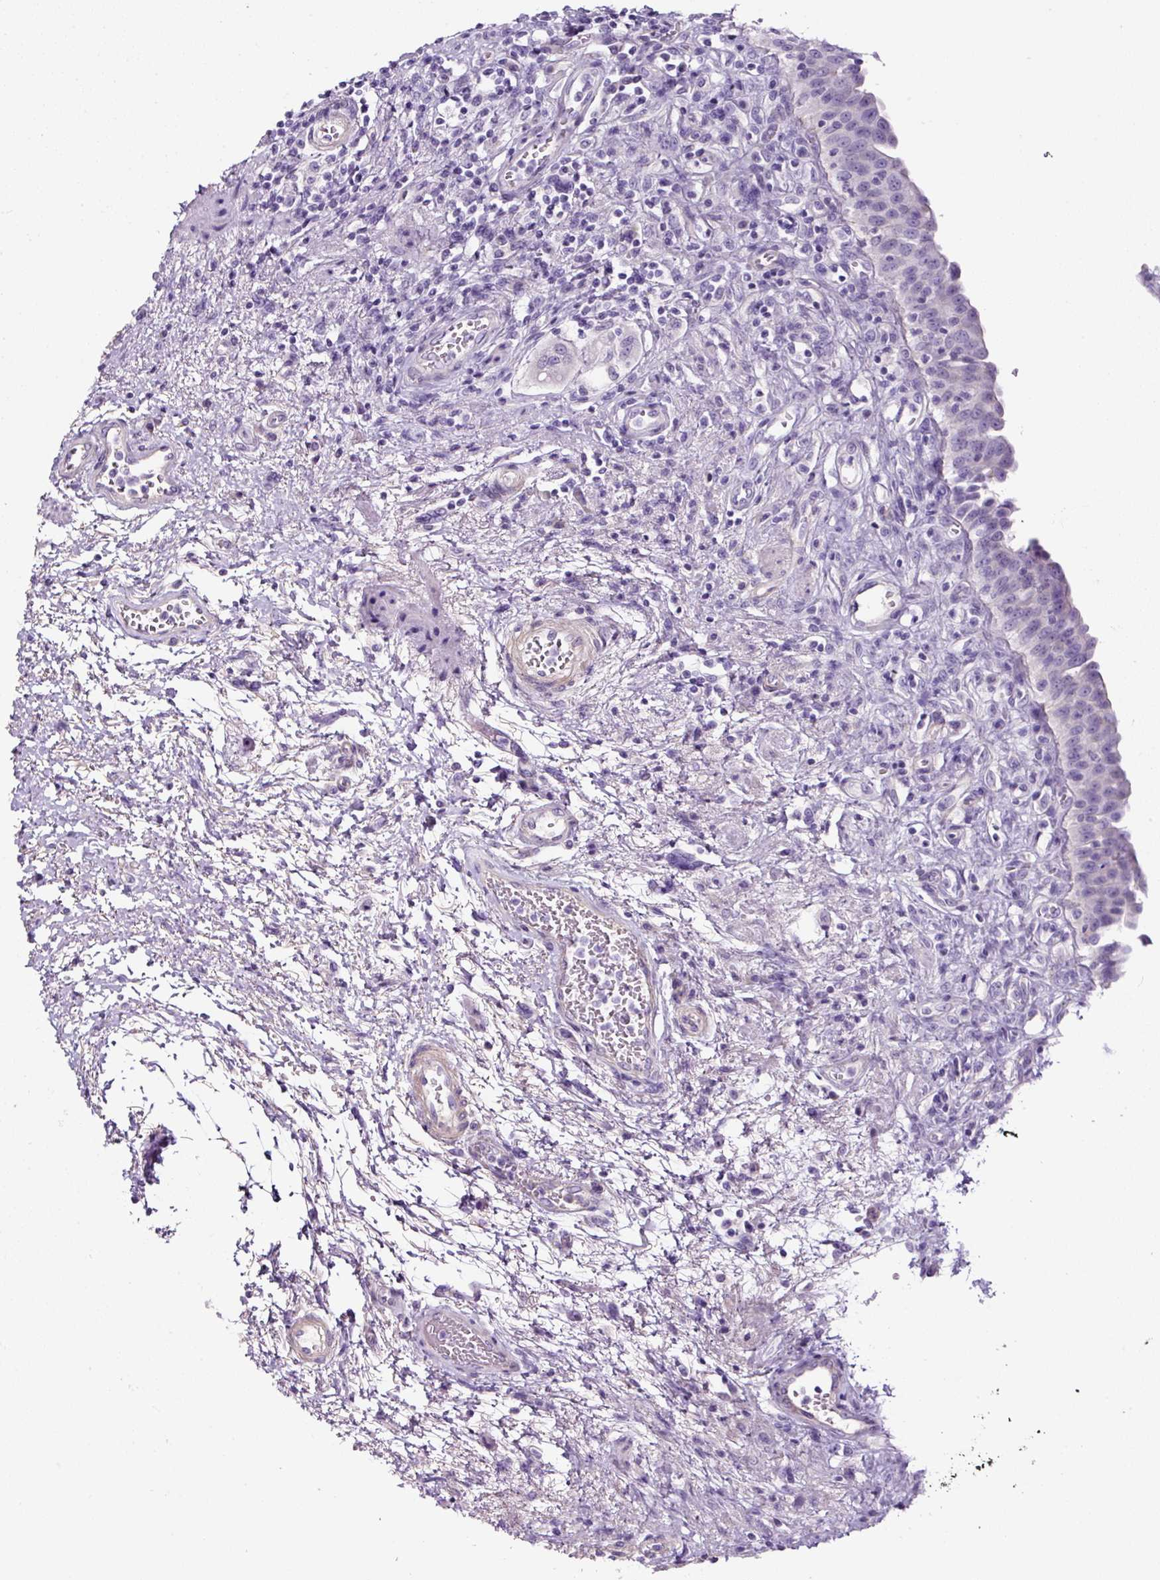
{"staining": {"intensity": "negative", "quantity": "none", "location": "none"}, "tissue": "urinary bladder", "cell_type": "Urothelial cells", "image_type": "normal", "snomed": [{"axis": "morphology", "description": "Normal tissue, NOS"}, {"axis": "topography", "description": "Urinary bladder"}], "caption": "High power microscopy histopathology image of an IHC photomicrograph of normal urinary bladder, revealing no significant expression in urothelial cells. (DAB (3,3'-diaminobenzidine) IHC, high magnification).", "gene": "OR14A2", "patient": {"sex": "male", "age": 71}}